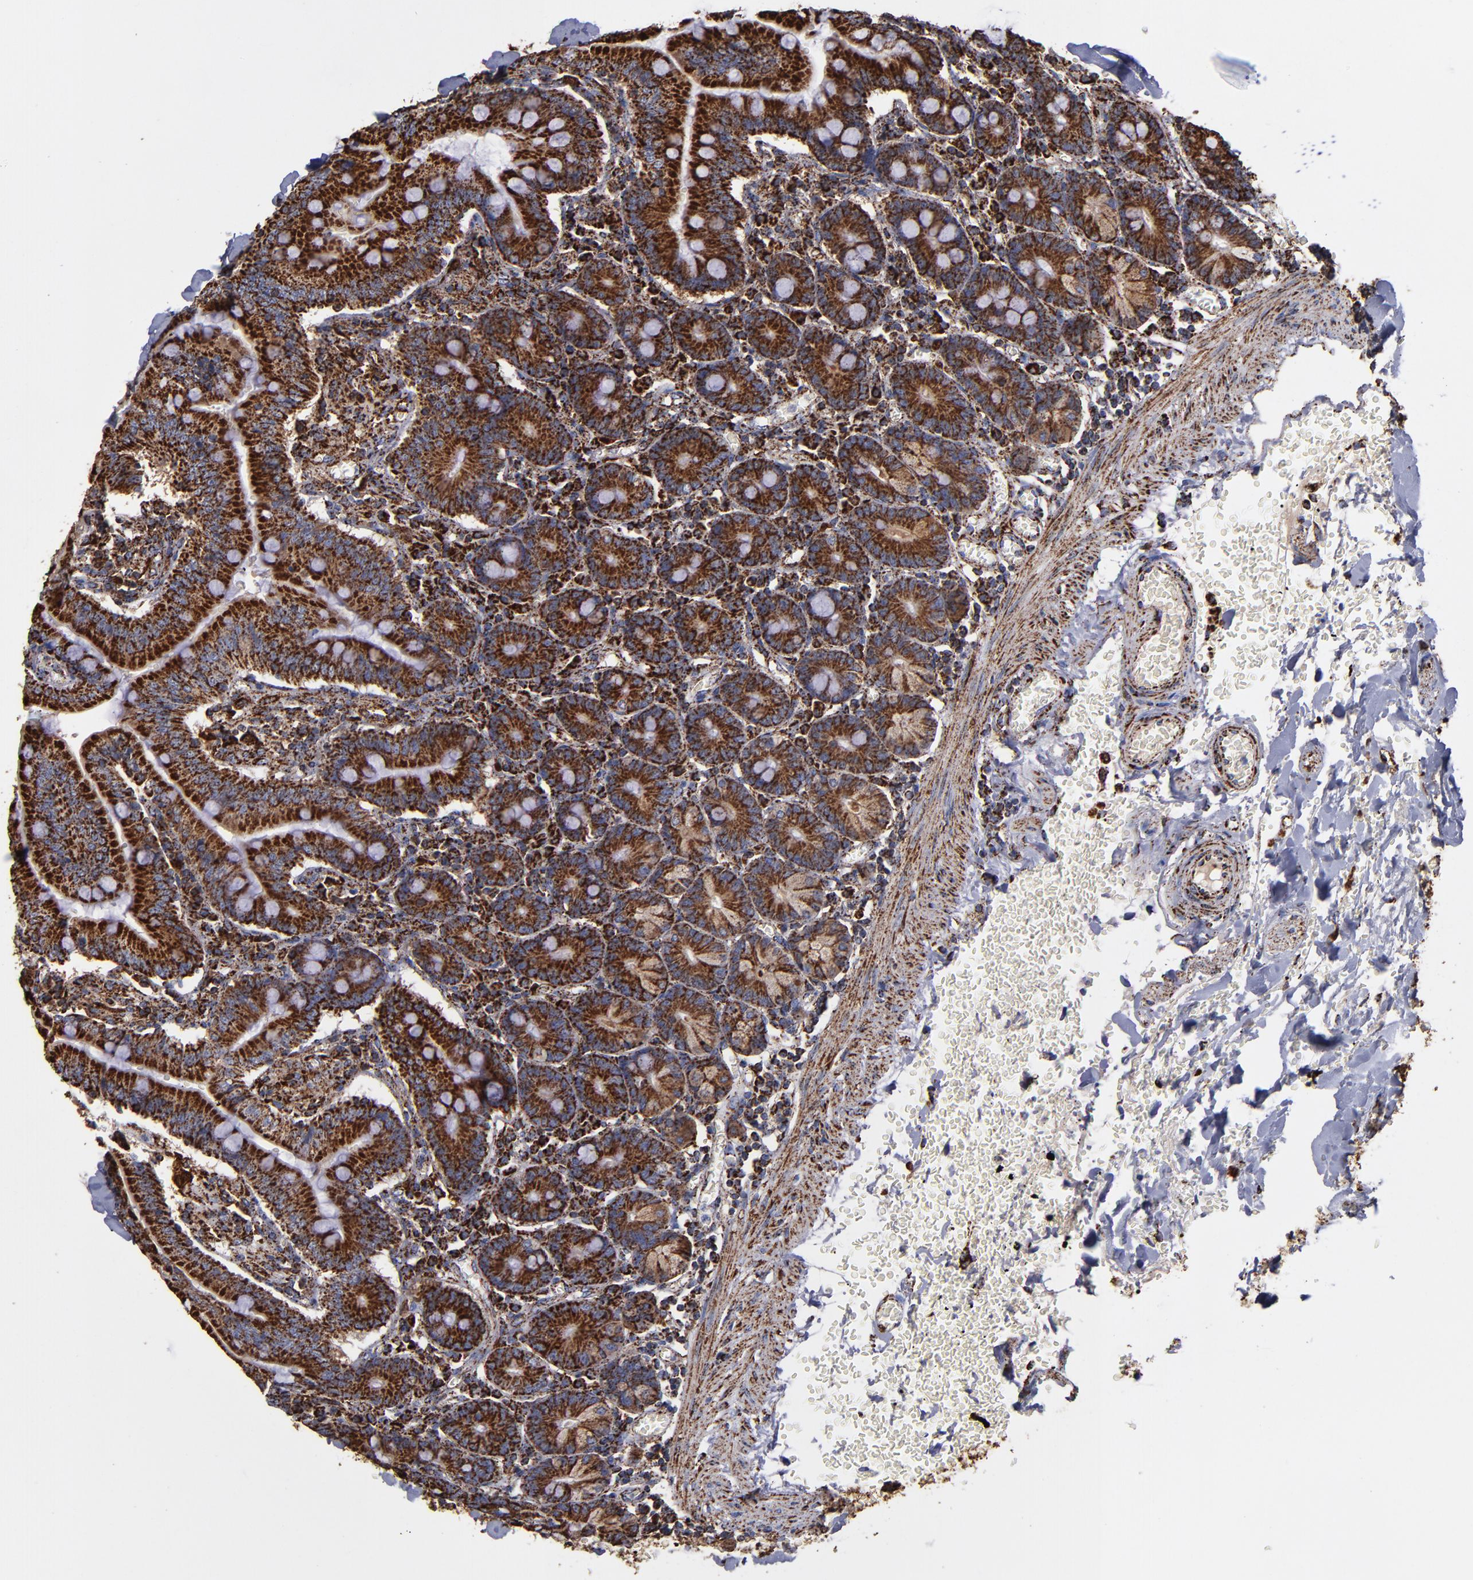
{"staining": {"intensity": "strong", "quantity": ">75%", "location": "cytoplasmic/membranous"}, "tissue": "small intestine", "cell_type": "Glandular cells", "image_type": "normal", "snomed": [{"axis": "morphology", "description": "Normal tissue, NOS"}, {"axis": "topography", "description": "Small intestine"}], "caption": "DAB (3,3'-diaminobenzidine) immunohistochemical staining of normal small intestine reveals strong cytoplasmic/membranous protein positivity in approximately >75% of glandular cells. The staining was performed using DAB to visualize the protein expression in brown, while the nuclei were stained in blue with hematoxylin (Magnification: 20x).", "gene": "SOD2", "patient": {"sex": "male", "age": 71}}